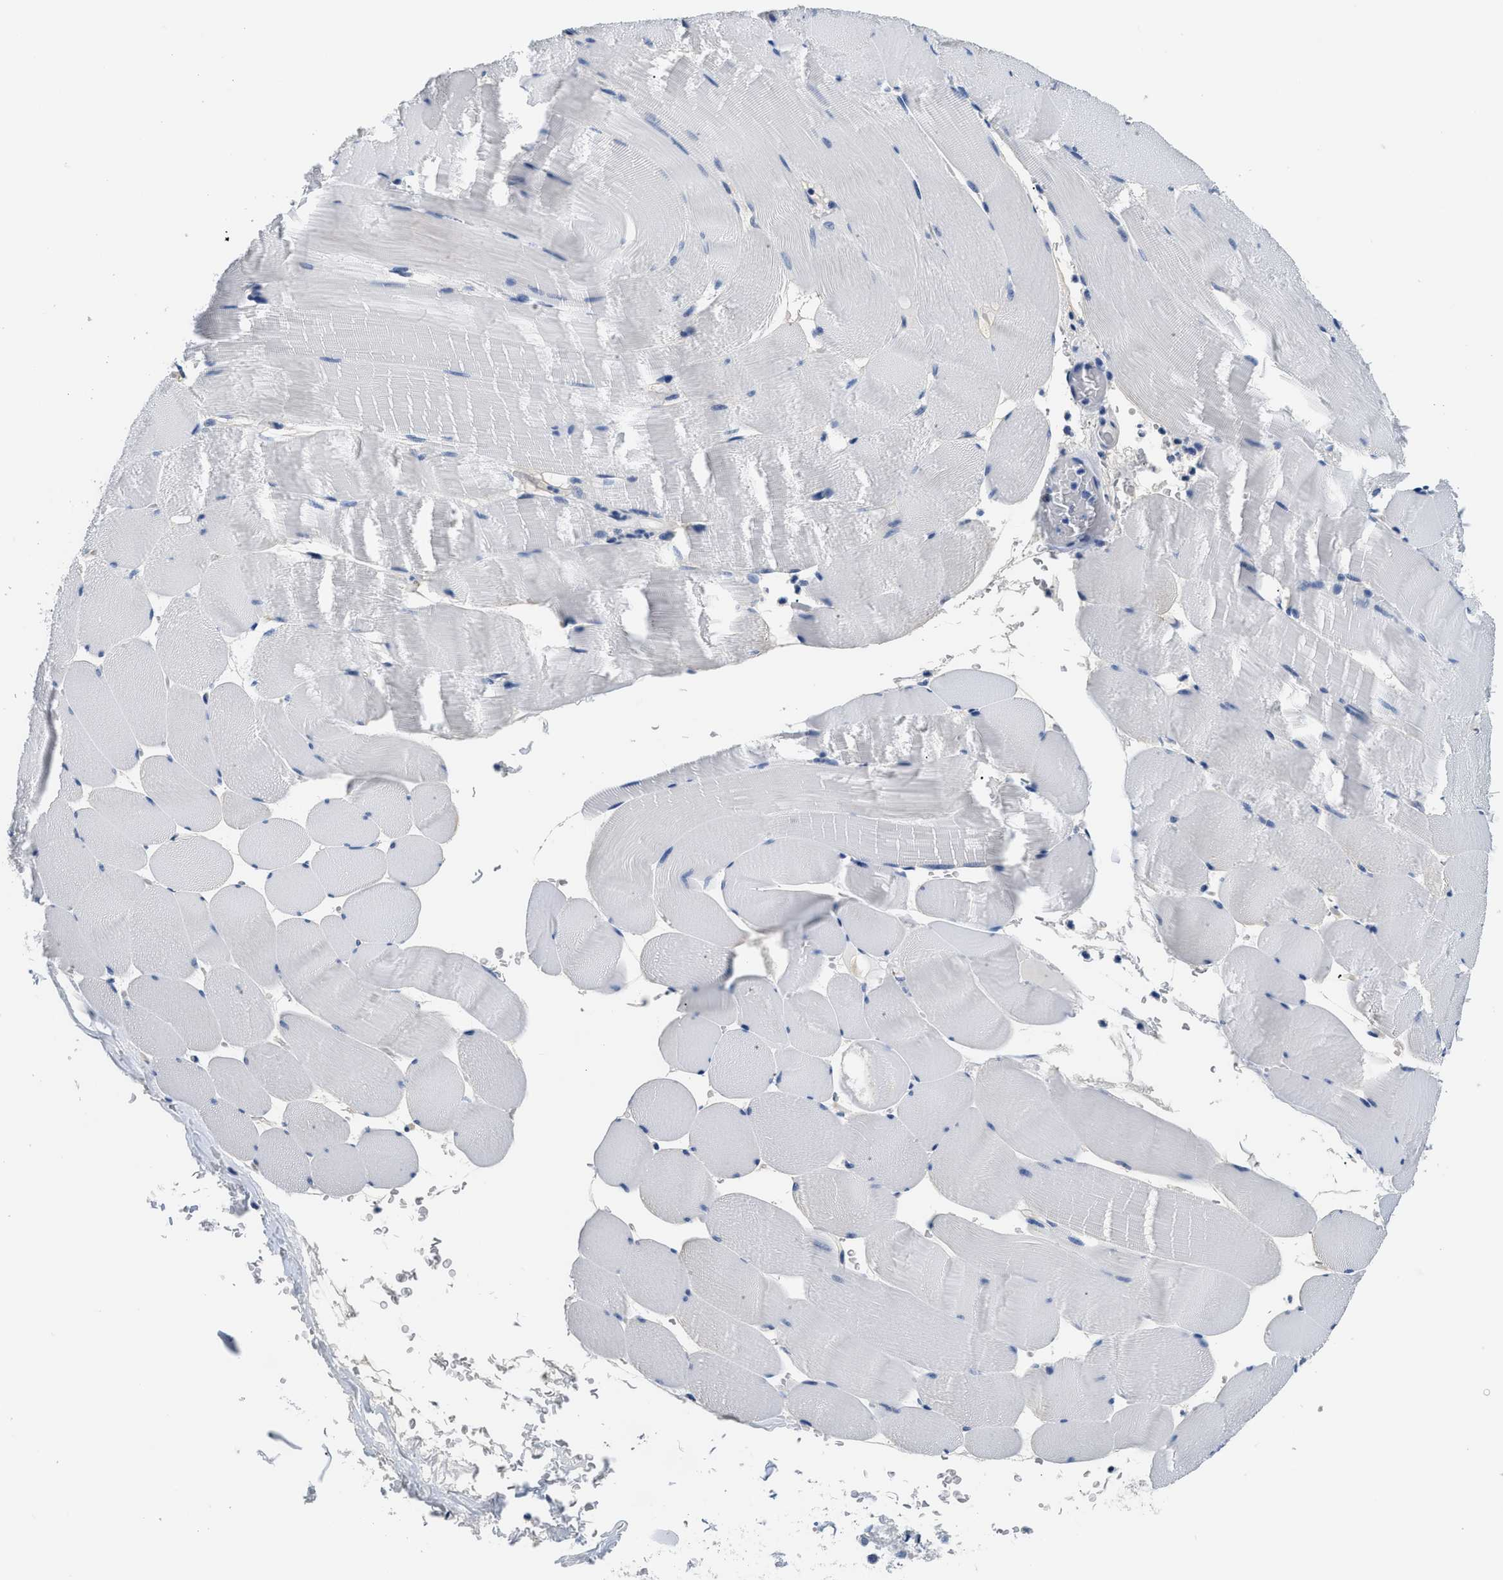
{"staining": {"intensity": "negative", "quantity": "none", "location": "none"}, "tissue": "skeletal muscle", "cell_type": "Myocytes", "image_type": "normal", "snomed": [{"axis": "morphology", "description": "Normal tissue, NOS"}, {"axis": "topography", "description": "Skeletal muscle"}], "caption": "An image of human skeletal muscle is negative for staining in myocytes.", "gene": "PCK2", "patient": {"sex": "male", "age": 62}}